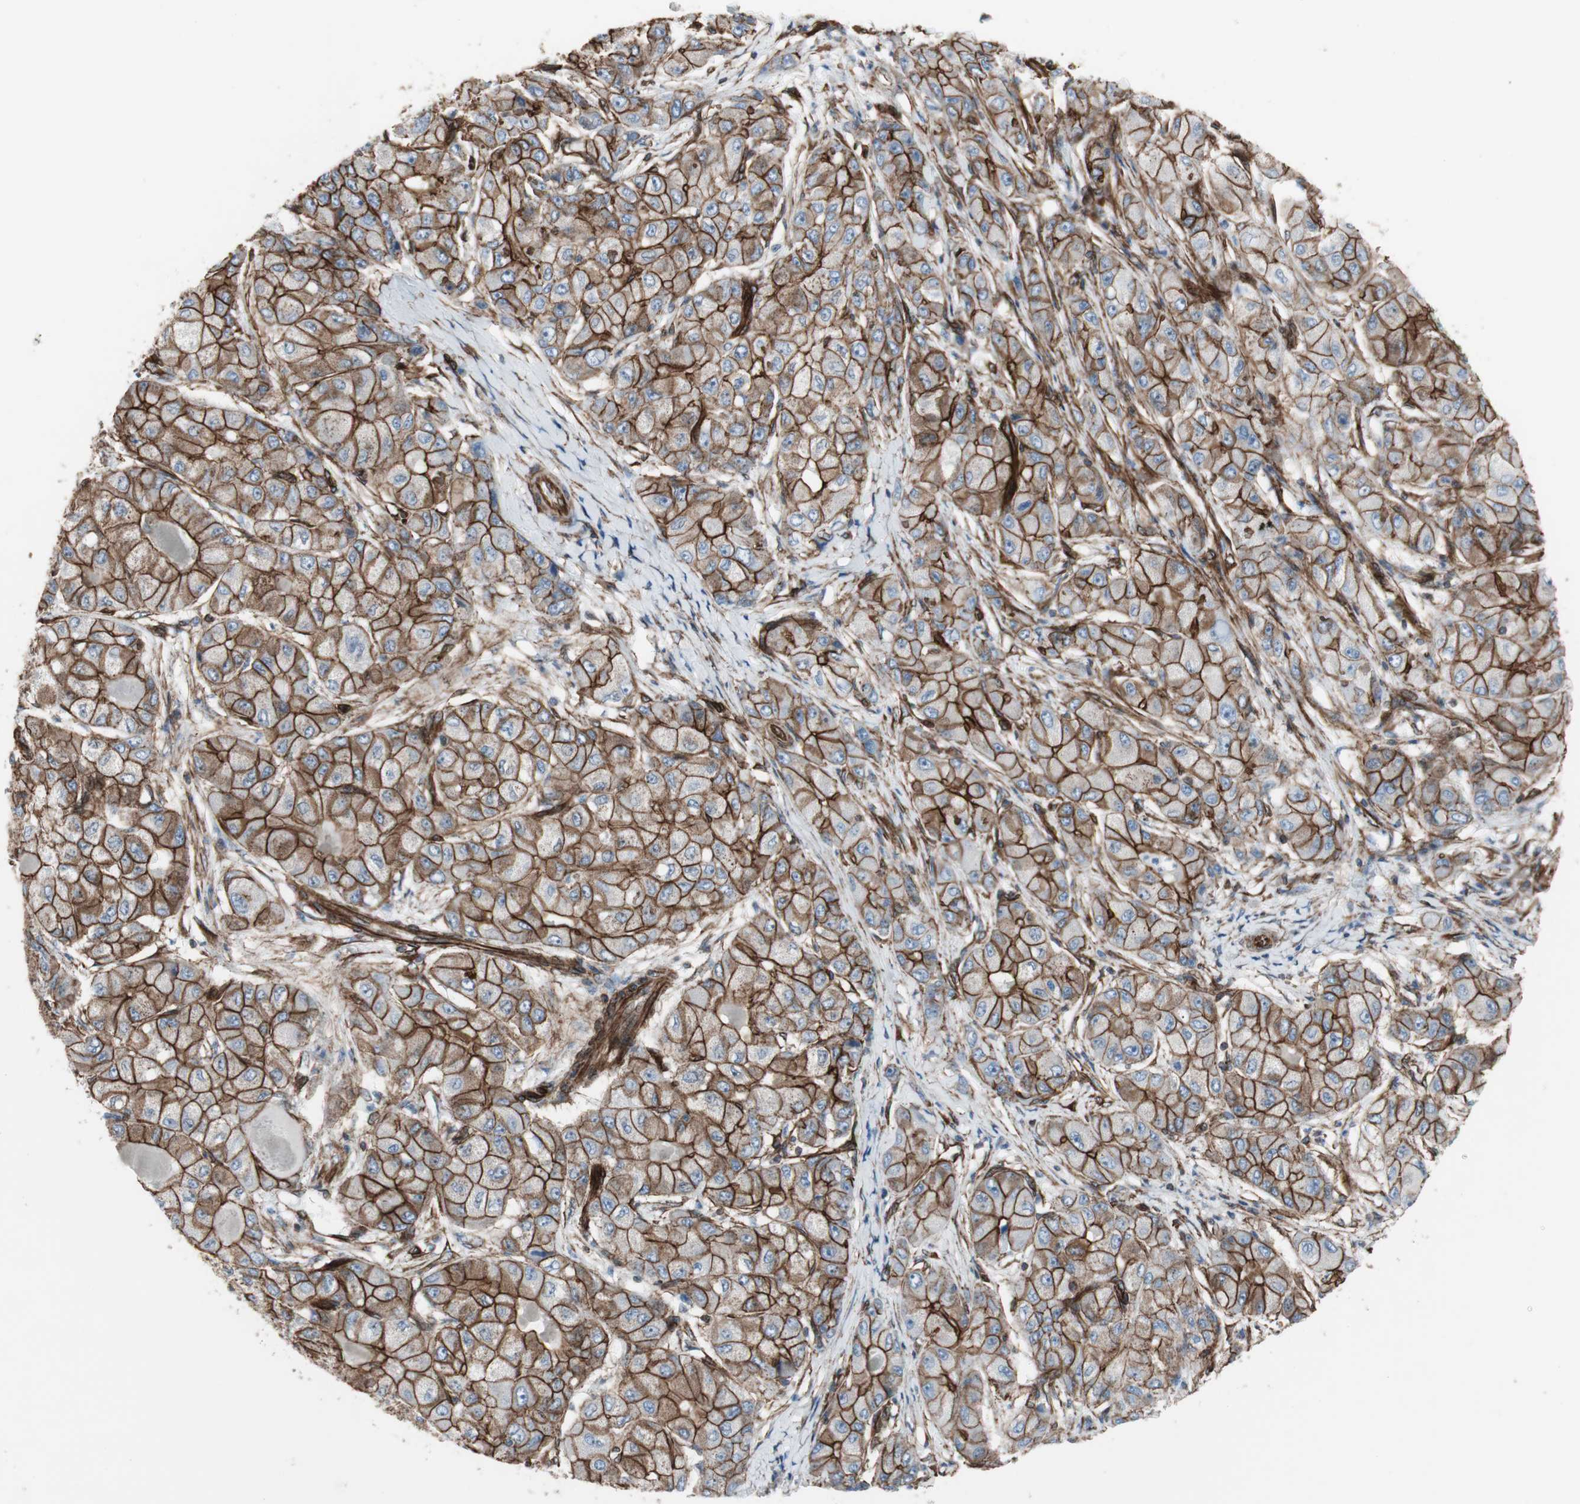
{"staining": {"intensity": "strong", "quantity": ">75%", "location": "cytoplasmic/membranous"}, "tissue": "liver cancer", "cell_type": "Tumor cells", "image_type": "cancer", "snomed": [{"axis": "morphology", "description": "Carcinoma, Hepatocellular, NOS"}, {"axis": "topography", "description": "Liver"}], "caption": "This histopathology image exhibits liver hepatocellular carcinoma stained with immunohistochemistry (IHC) to label a protein in brown. The cytoplasmic/membranous of tumor cells show strong positivity for the protein. Nuclei are counter-stained blue.", "gene": "TCTA", "patient": {"sex": "male", "age": 80}}